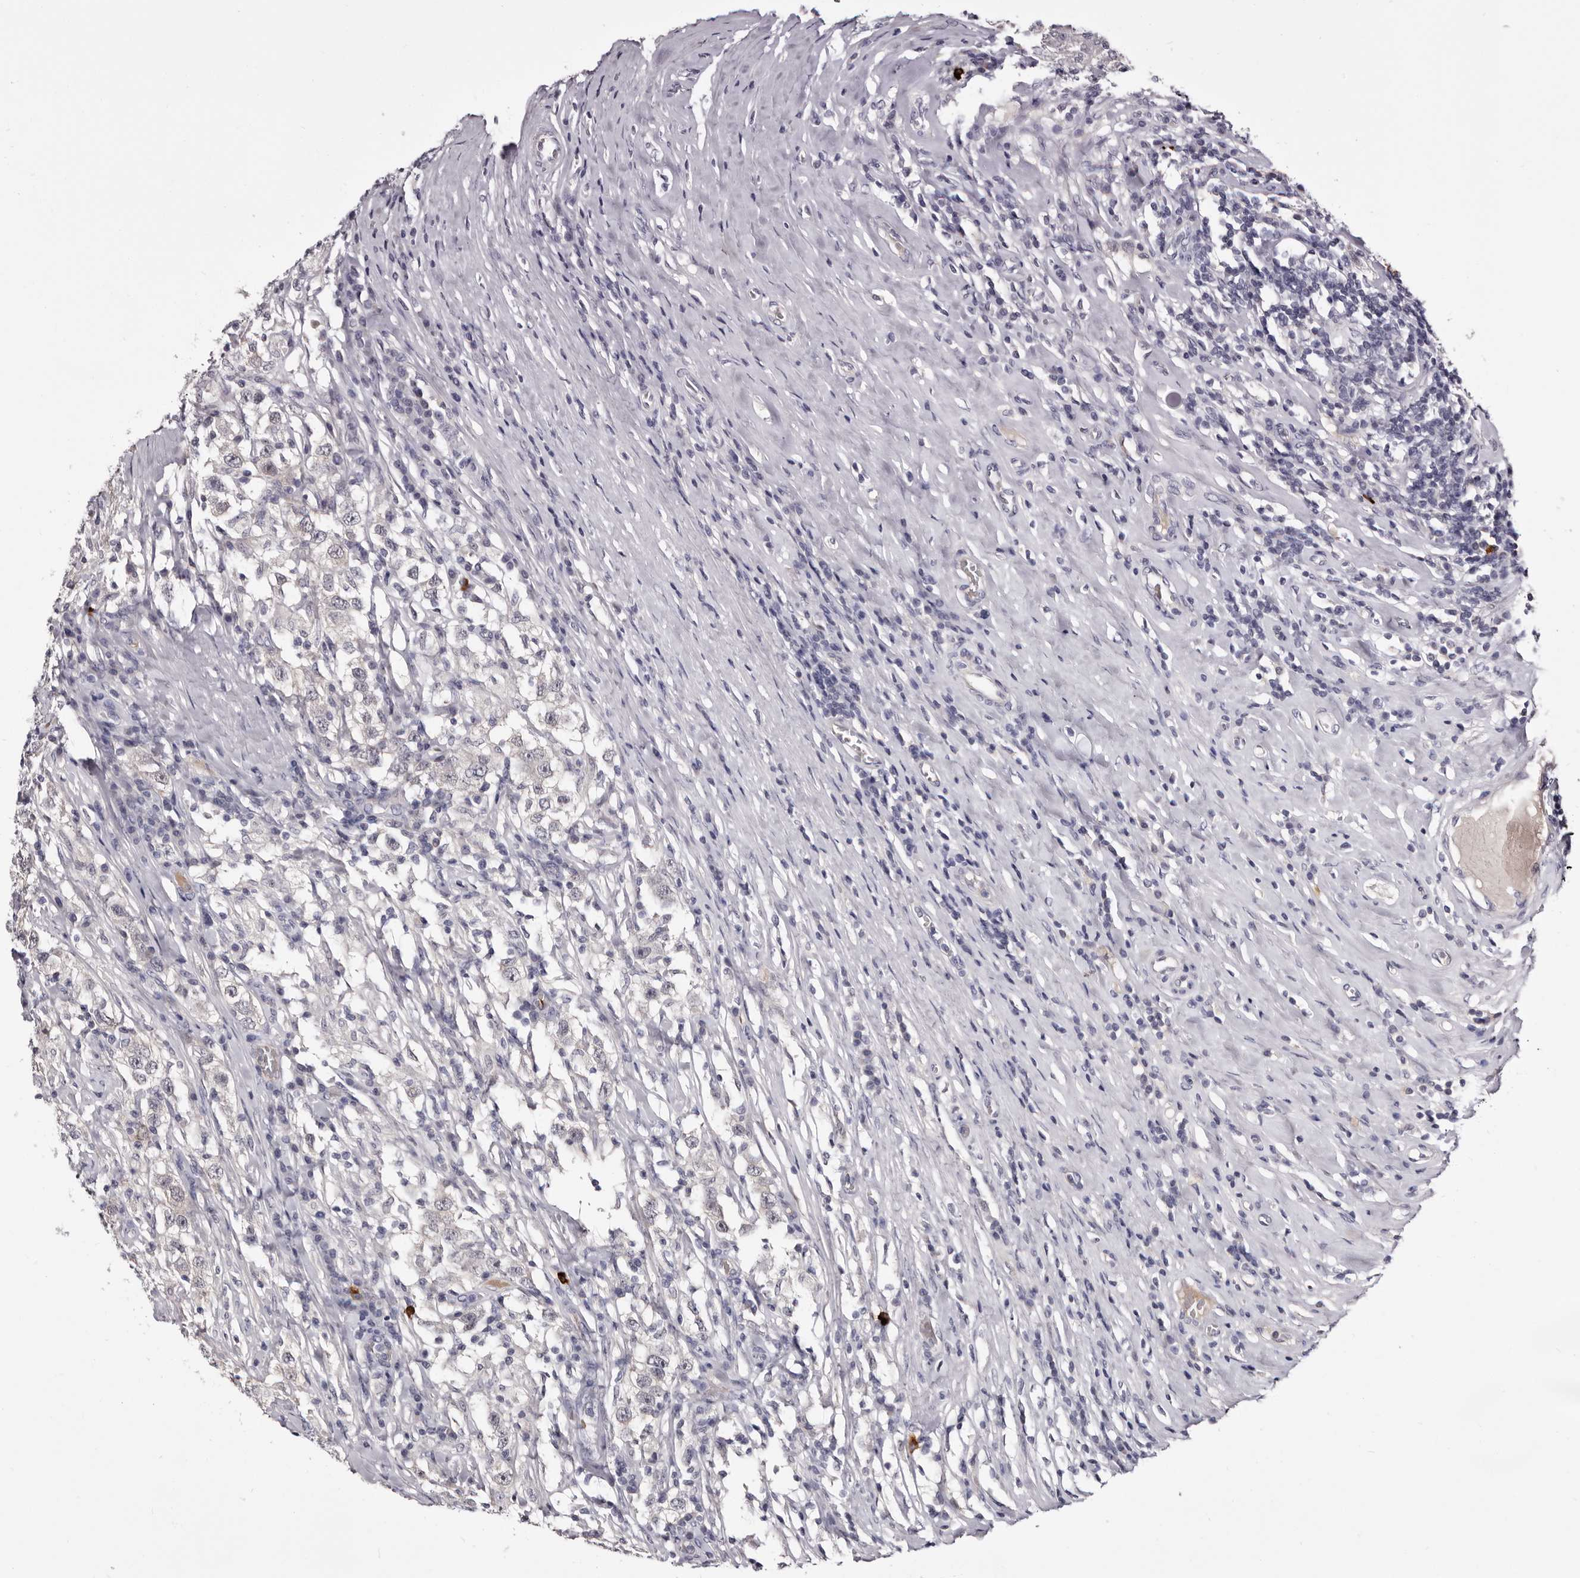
{"staining": {"intensity": "negative", "quantity": "none", "location": "none"}, "tissue": "testis cancer", "cell_type": "Tumor cells", "image_type": "cancer", "snomed": [{"axis": "morphology", "description": "Seminoma, NOS"}, {"axis": "topography", "description": "Testis"}], "caption": "This is an immunohistochemistry micrograph of human seminoma (testis). There is no positivity in tumor cells.", "gene": "BPGM", "patient": {"sex": "male", "age": 41}}